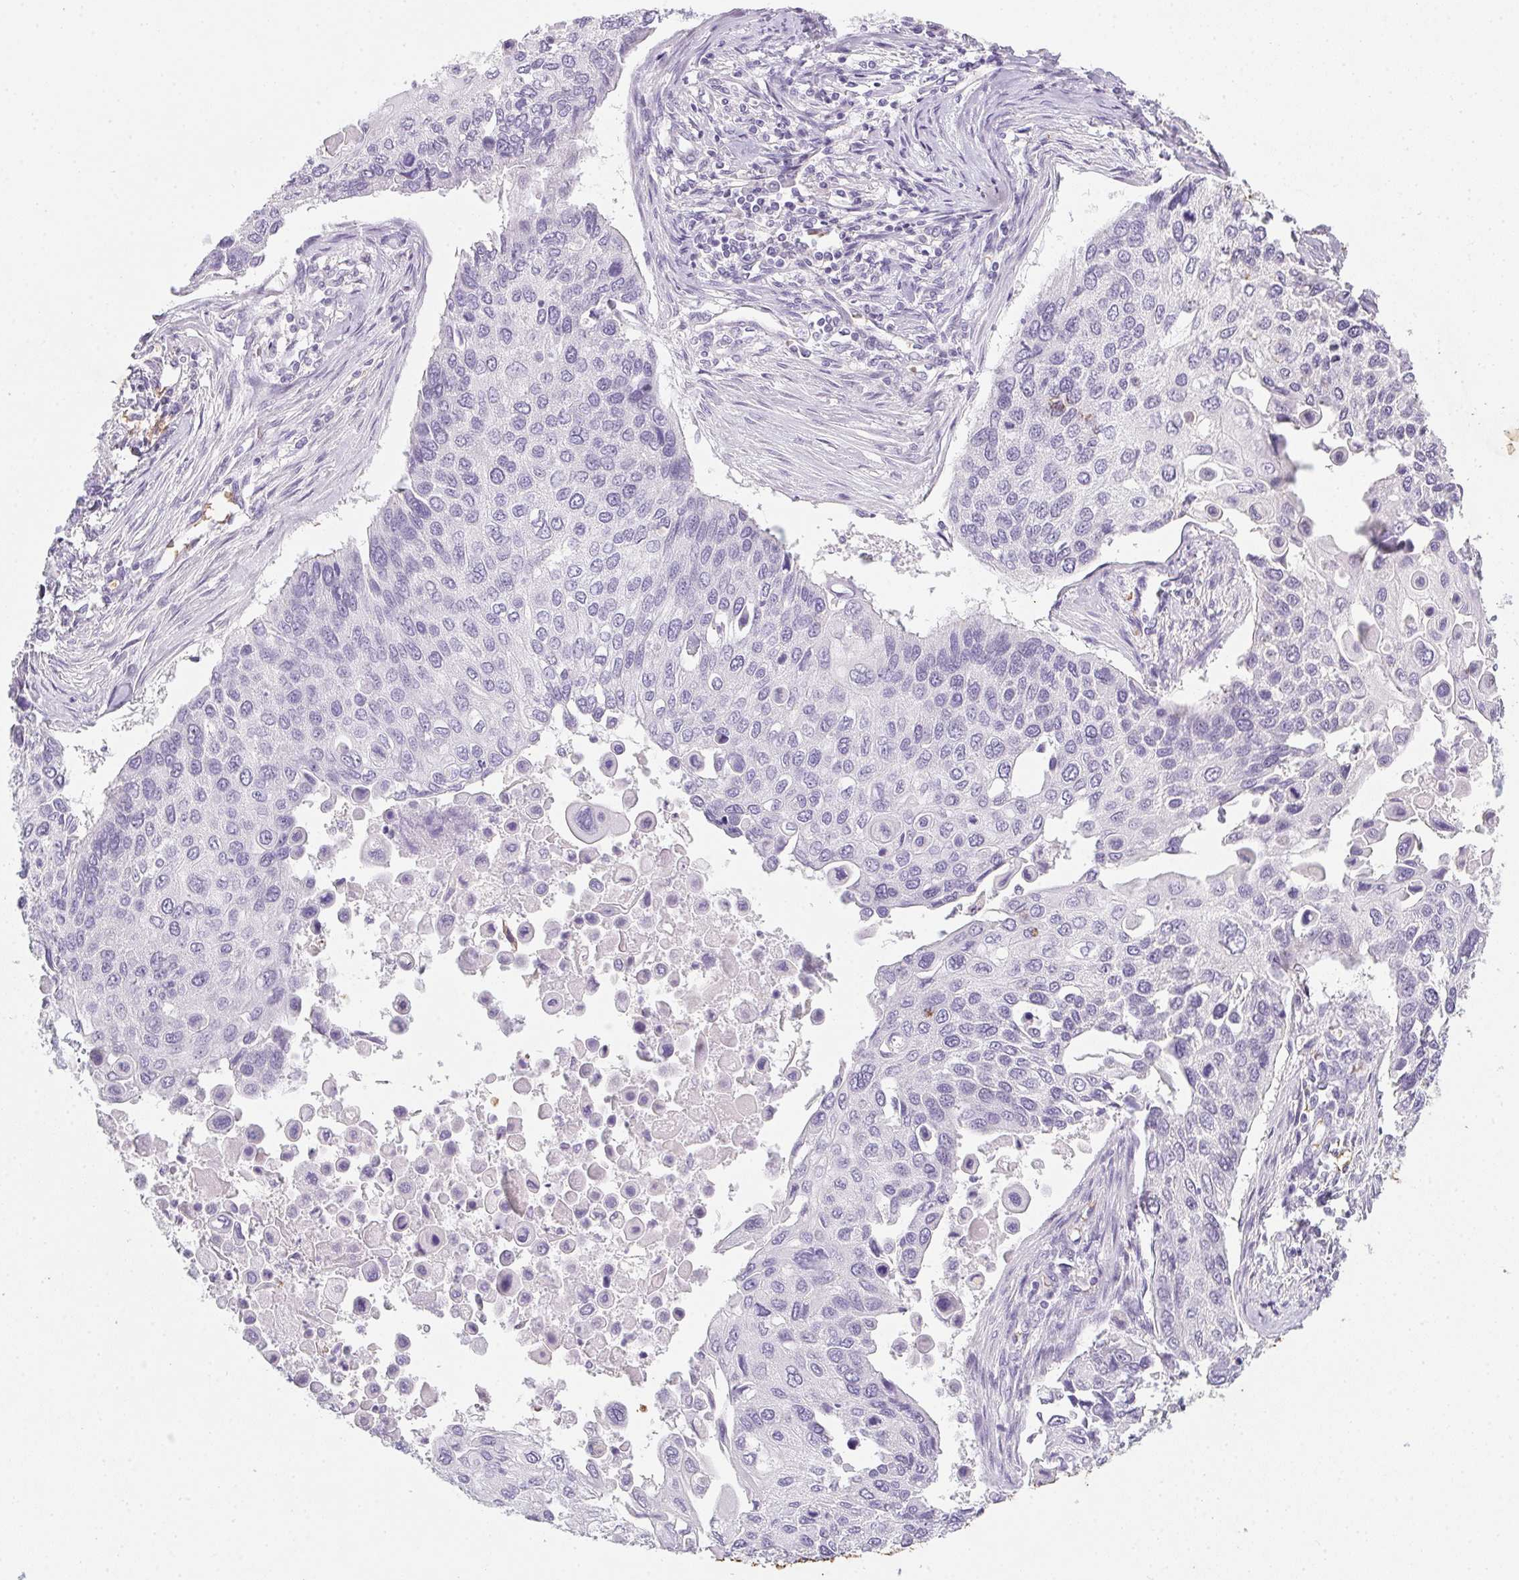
{"staining": {"intensity": "negative", "quantity": "none", "location": "none"}, "tissue": "lung cancer", "cell_type": "Tumor cells", "image_type": "cancer", "snomed": [{"axis": "morphology", "description": "Squamous cell carcinoma, NOS"}, {"axis": "morphology", "description": "Squamous cell carcinoma, metastatic, NOS"}, {"axis": "topography", "description": "Lung"}], "caption": "A histopathology image of lung cancer stained for a protein displays no brown staining in tumor cells. (DAB IHC, high magnification).", "gene": "DCD", "patient": {"sex": "male", "age": 63}}